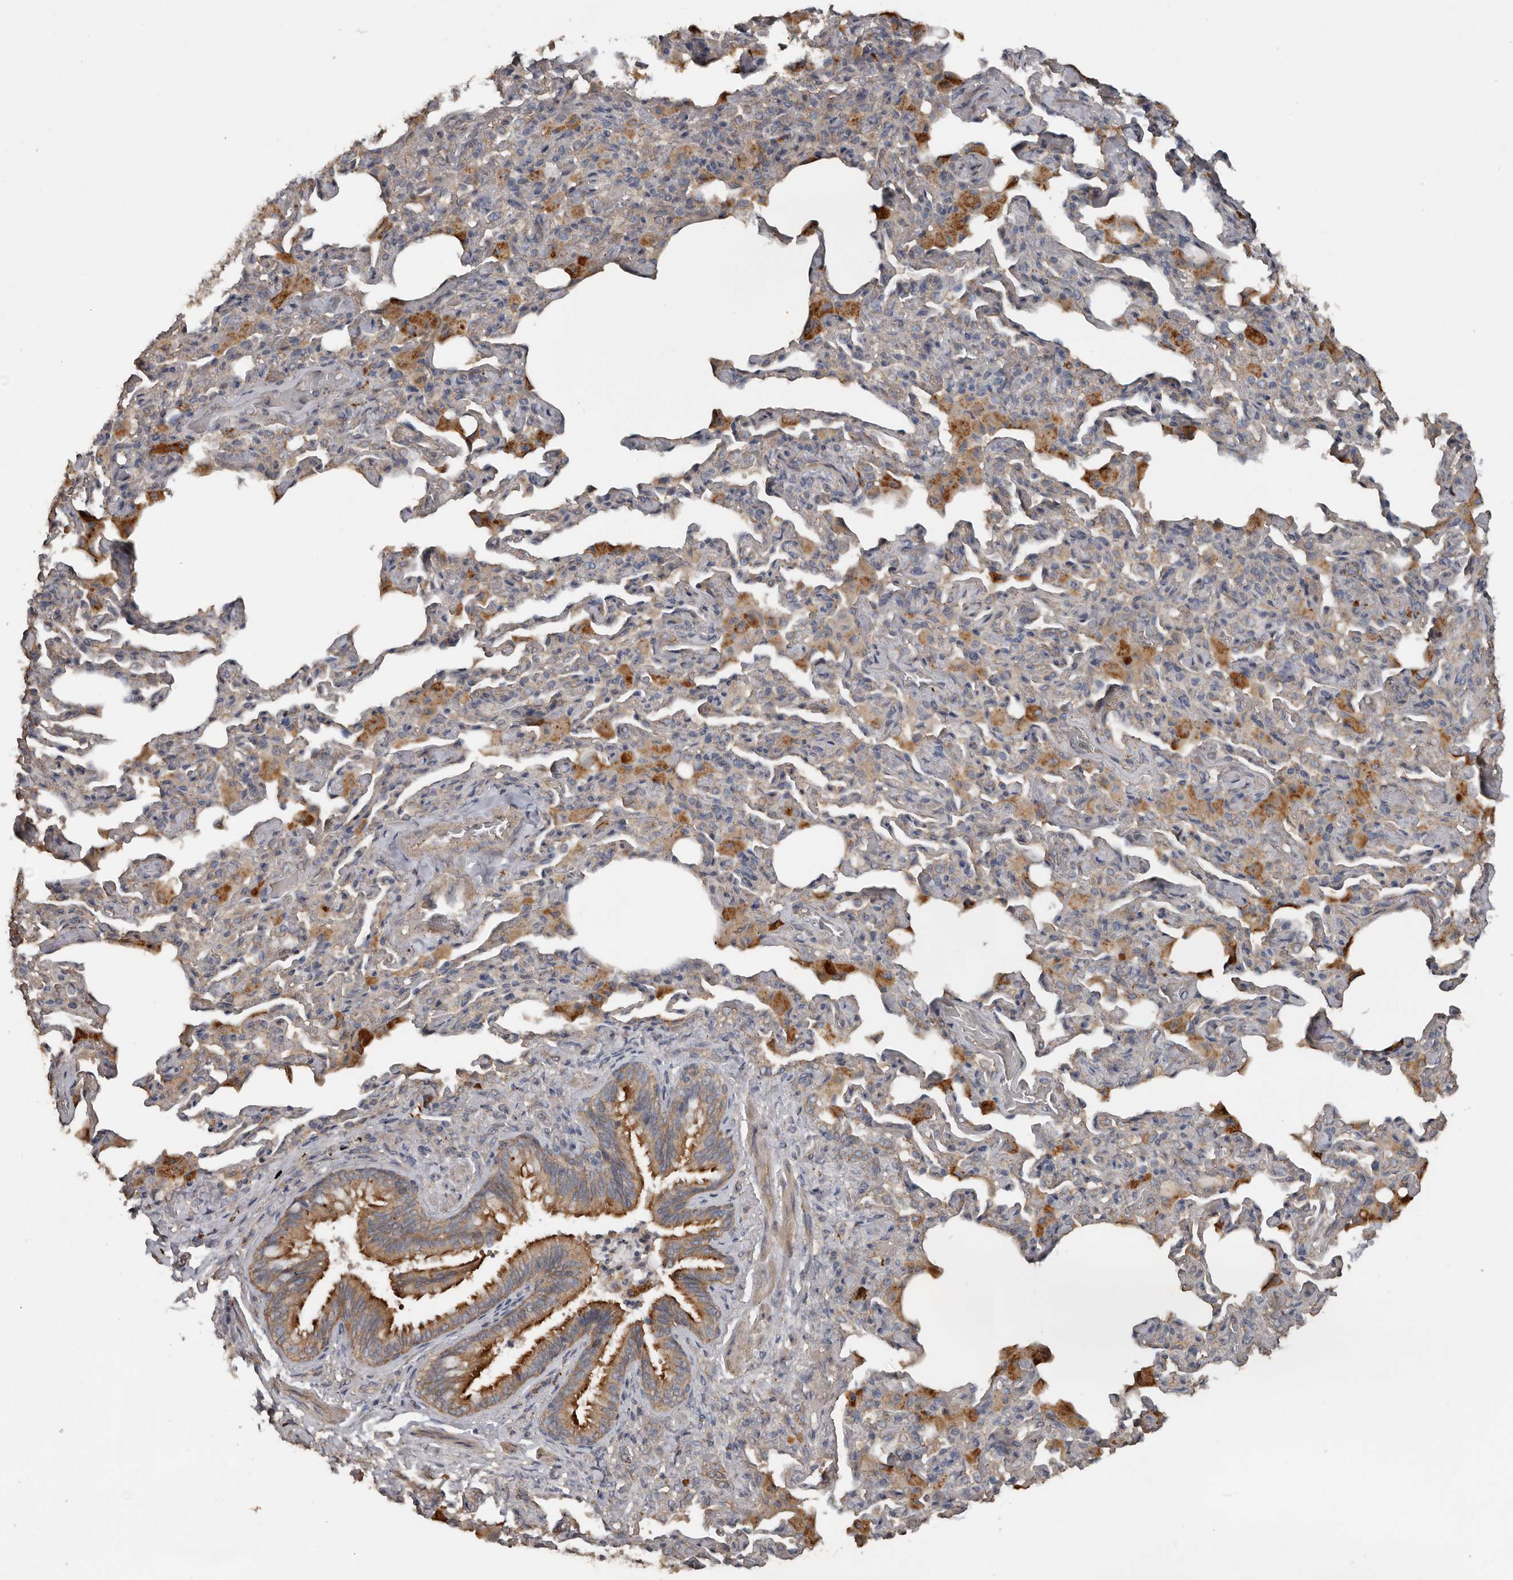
{"staining": {"intensity": "moderate", "quantity": "25%-75%", "location": "cytoplasmic/membranous"}, "tissue": "bronchus", "cell_type": "Respiratory epithelial cells", "image_type": "normal", "snomed": [{"axis": "morphology", "description": "Normal tissue, NOS"}, {"axis": "morphology", "description": "Inflammation, NOS"}, {"axis": "topography", "description": "Lung"}], "caption": "Protein expression analysis of benign human bronchus reveals moderate cytoplasmic/membranous staining in about 25%-75% of respiratory epithelial cells.", "gene": "HYAL4", "patient": {"sex": "female", "age": 46}}